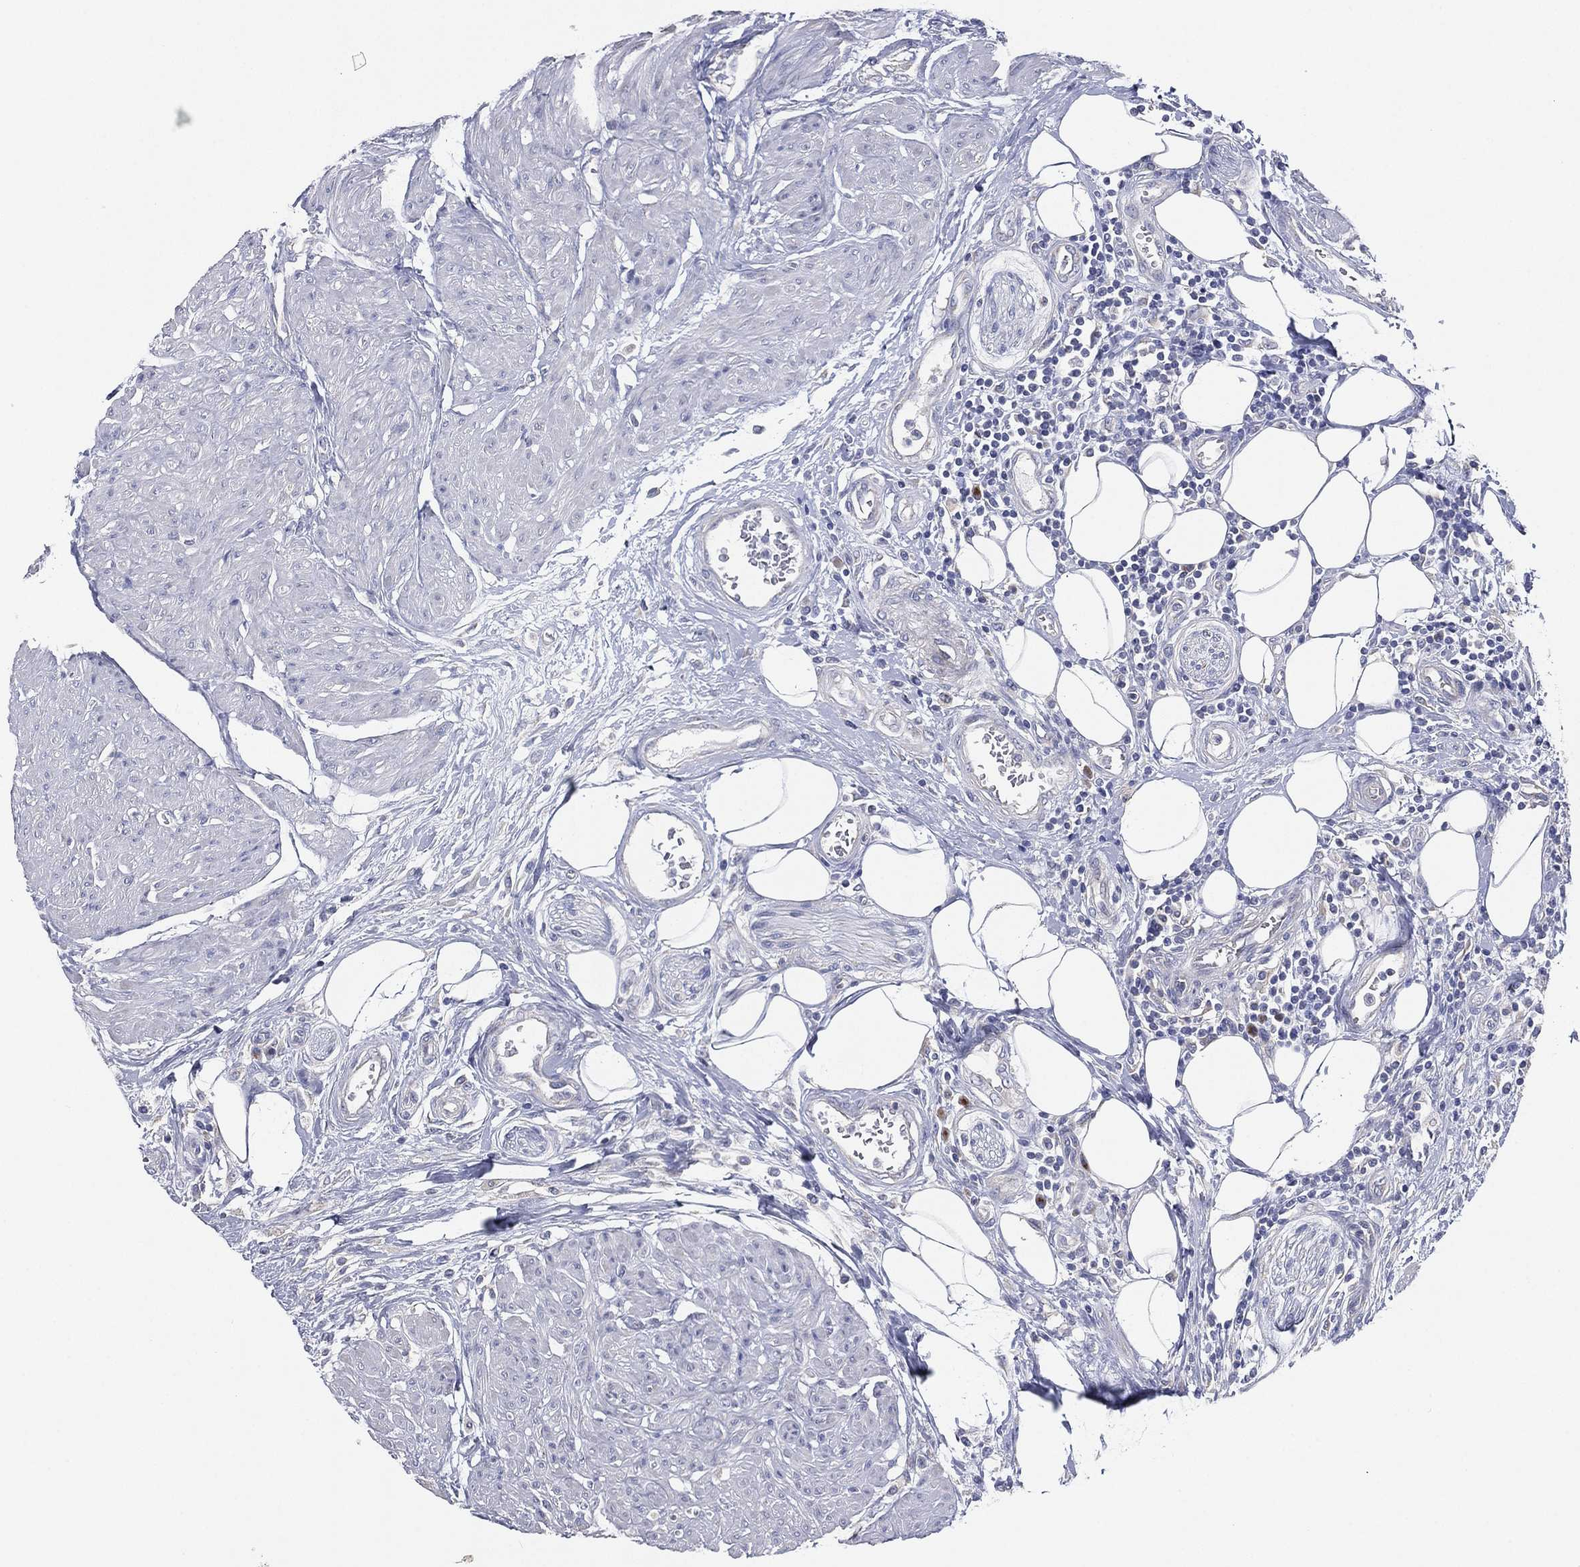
{"staining": {"intensity": "negative", "quantity": "none", "location": "none"}, "tissue": "urothelial cancer", "cell_type": "Tumor cells", "image_type": "cancer", "snomed": [{"axis": "morphology", "description": "Urothelial carcinoma, High grade"}, {"axis": "topography", "description": "Urinary bladder"}], "caption": "DAB immunohistochemical staining of urothelial cancer shows no significant expression in tumor cells.", "gene": "ATP8A2", "patient": {"sex": "male", "age": 35}}